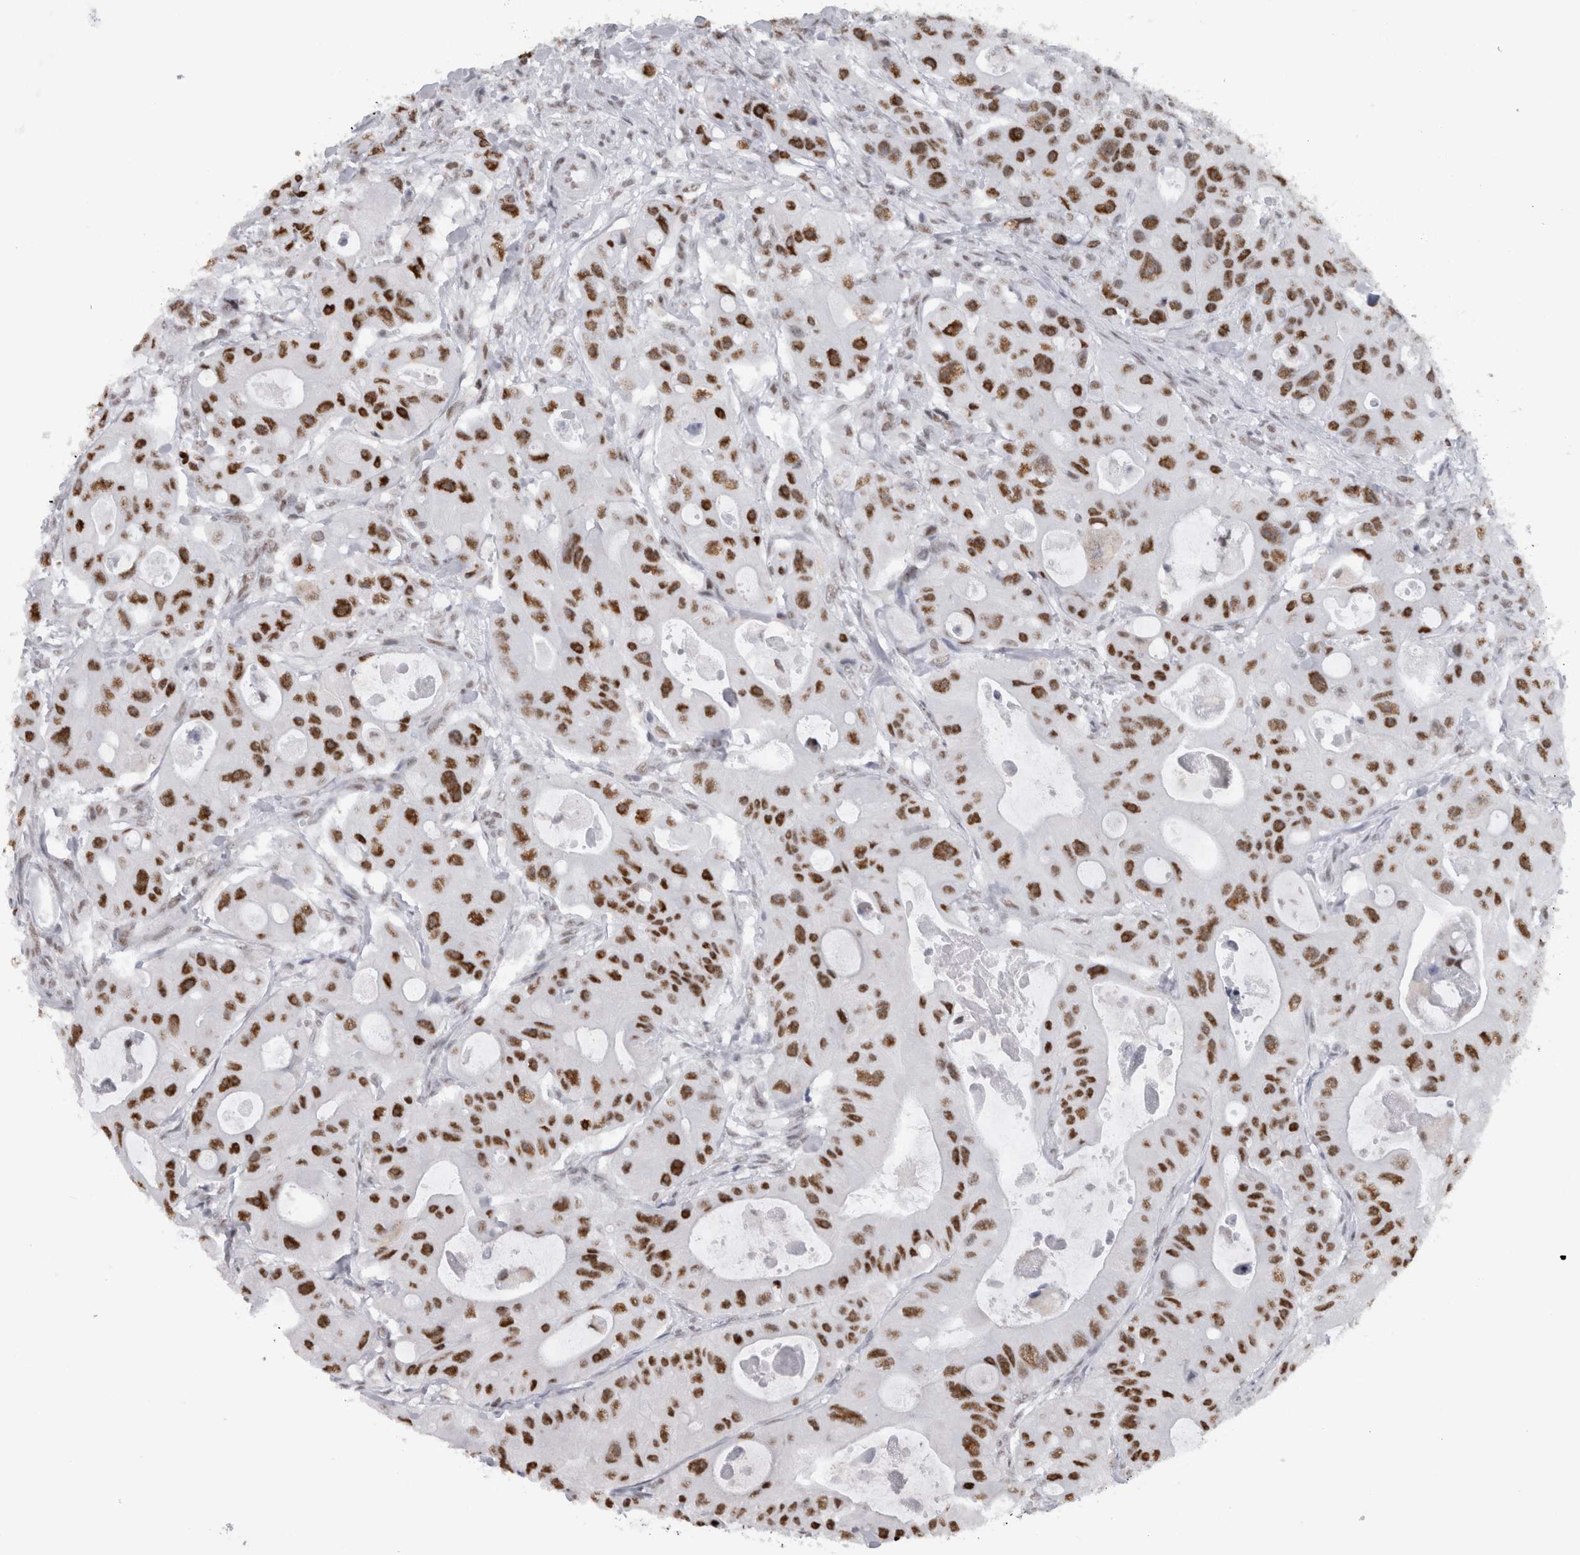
{"staining": {"intensity": "strong", "quantity": ">75%", "location": "nuclear"}, "tissue": "colorectal cancer", "cell_type": "Tumor cells", "image_type": "cancer", "snomed": [{"axis": "morphology", "description": "Adenocarcinoma, NOS"}, {"axis": "topography", "description": "Colon"}], "caption": "DAB immunohistochemical staining of human adenocarcinoma (colorectal) exhibits strong nuclear protein staining in approximately >75% of tumor cells. The protein of interest is stained brown, and the nuclei are stained in blue (DAB IHC with brightfield microscopy, high magnification).", "gene": "CDK11A", "patient": {"sex": "female", "age": 46}}